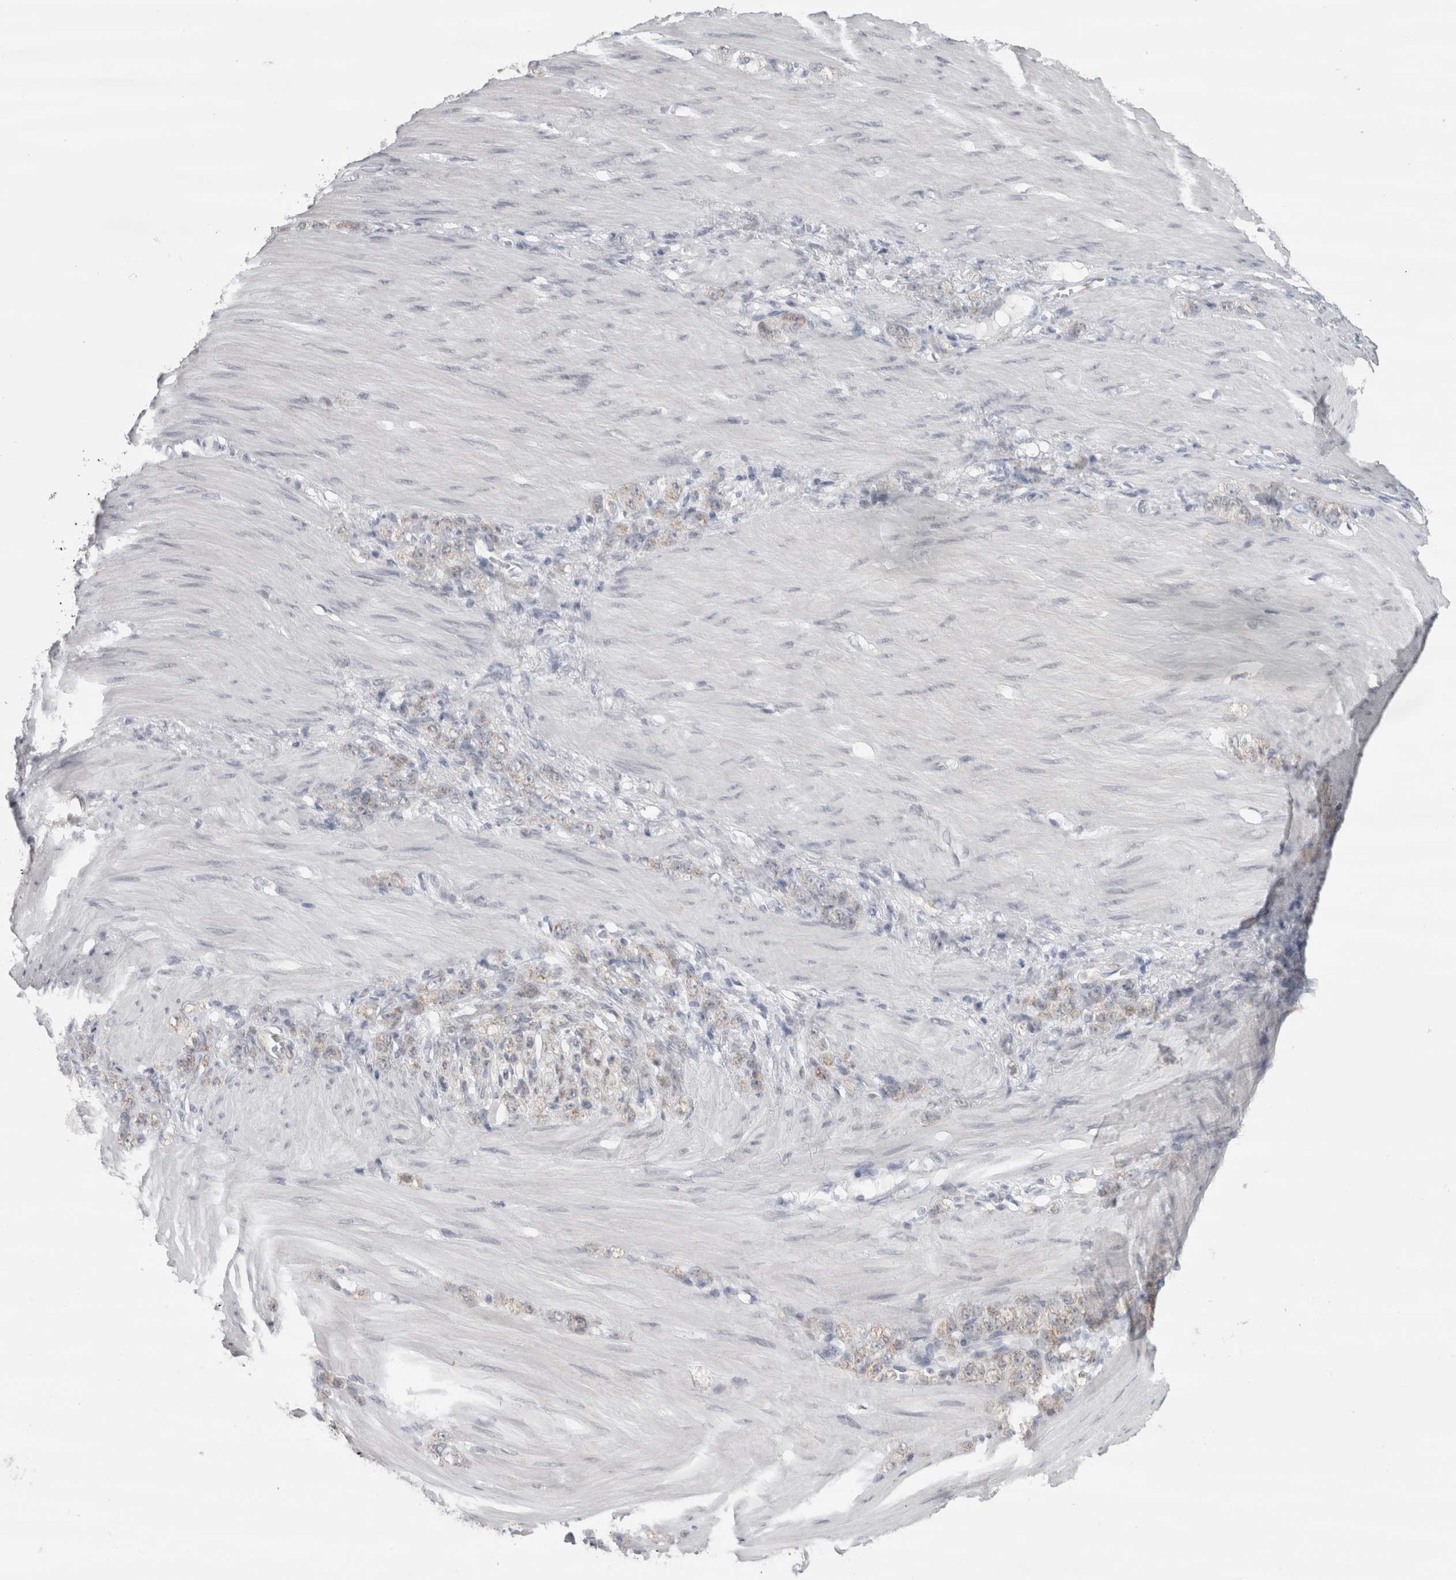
{"staining": {"intensity": "negative", "quantity": "none", "location": "none"}, "tissue": "stomach cancer", "cell_type": "Tumor cells", "image_type": "cancer", "snomed": [{"axis": "morphology", "description": "Normal tissue, NOS"}, {"axis": "morphology", "description": "Adenocarcinoma, NOS"}, {"axis": "topography", "description": "Stomach"}], "caption": "The micrograph exhibits no staining of tumor cells in stomach adenocarcinoma.", "gene": "PLIN1", "patient": {"sex": "male", "age": 82}}